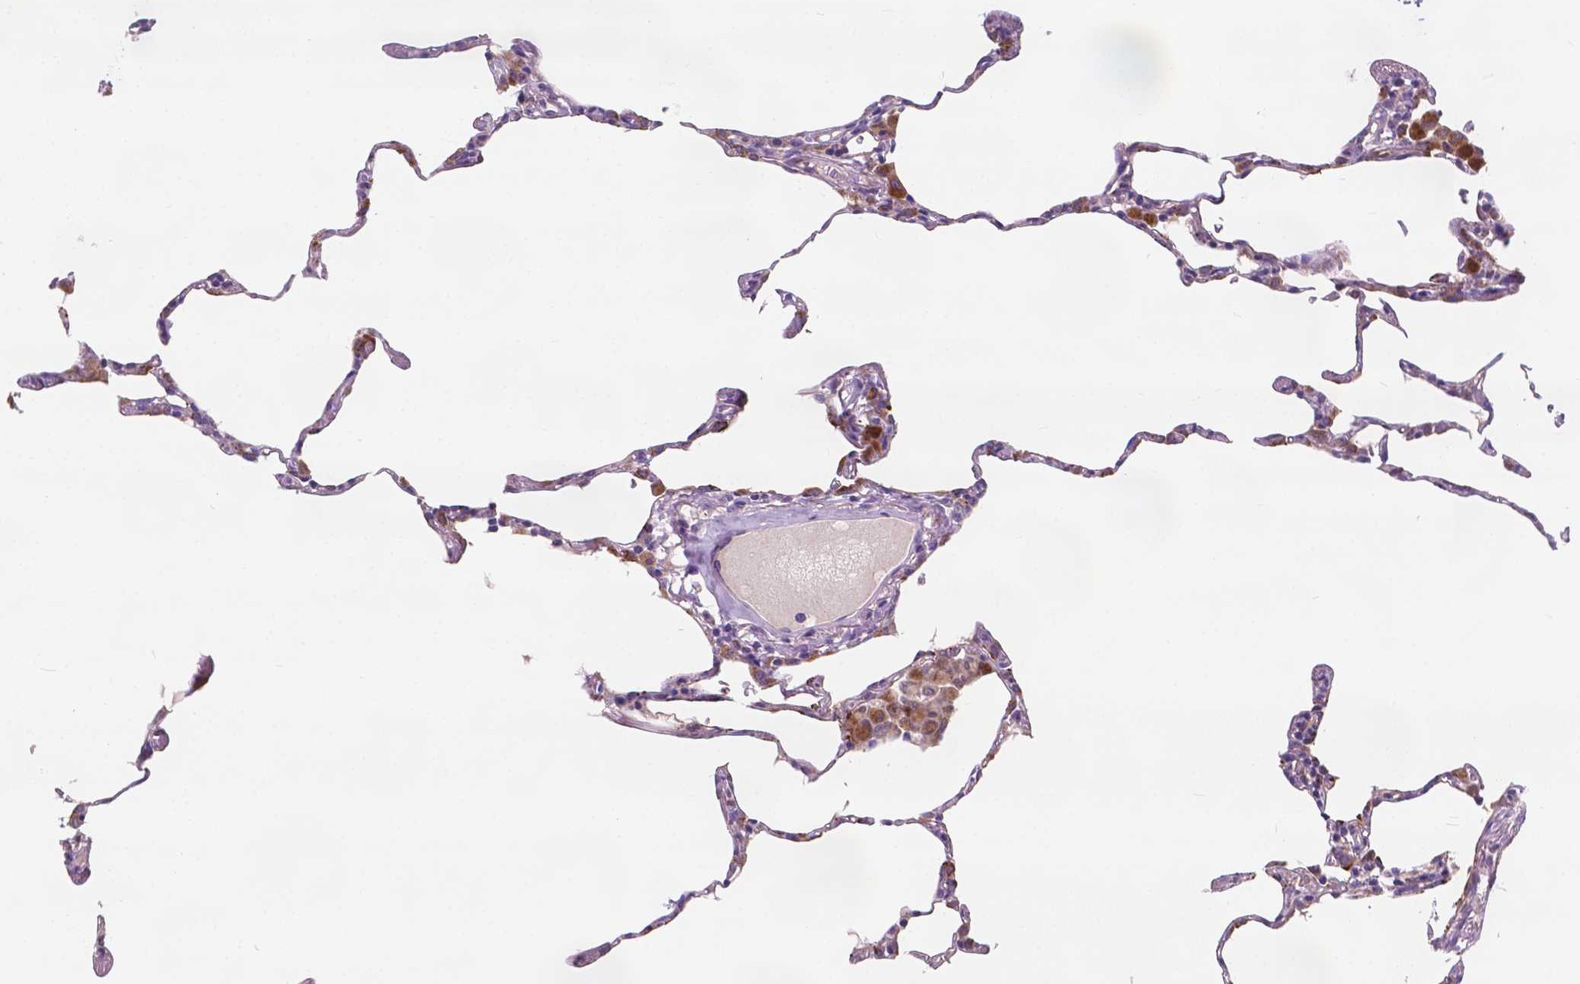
{"staining": {"intensity": "negative", "quantity": "none", "location": "none"}, "tissue": "lung", "cell_type": "Alveolar cells", "image_type": "normal", "snomed": [{"axis": "morphology", "description": "Normal tissue, NOS"}, {"axis": "topography", "description": "Lung"}], "caption": "Protein analysis of benign lung shows no significant expression in alveolar cells.", "gene": "IREB2", "patient": {"sex": "female", "age": 57}}